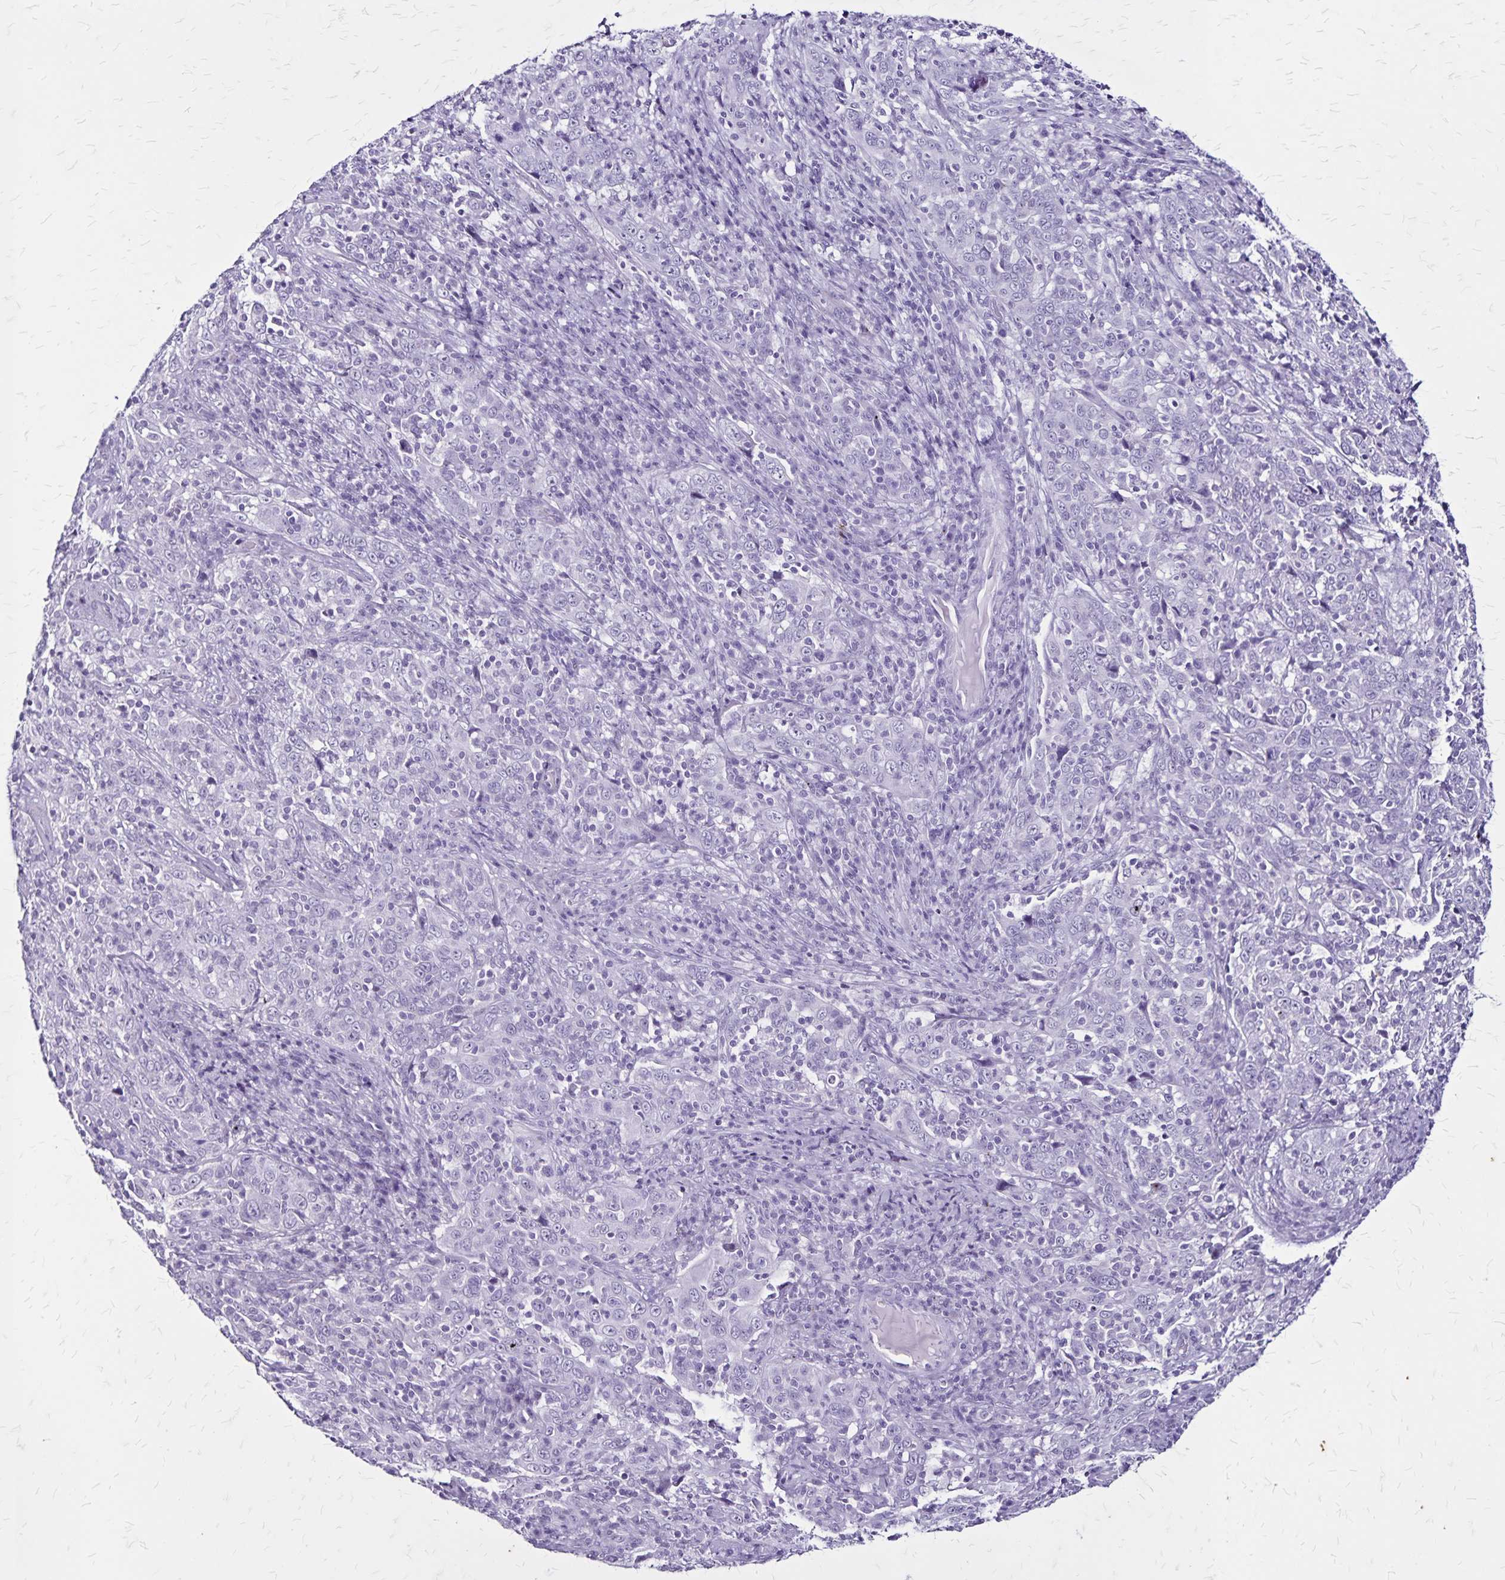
{"staining": {"intensity": "negative", "quantity": "none", "location": "none"}, "tissue": "cervical cancer", "cell_type": "Tumor cells", "image_type": "cancer", "snomed": [{"axis": "morphology", "description": "Squamous cell carcinoma, NOS"}, {"axis": "topography", "description": "Cervix"}], "caption": "Image shows no significant protein staining in tumor cells of cervical squamous cell carcinoma. (DAB (3,3'-diaminobenzidine) IHC visualized using brightfield microscopy, high magnification).", "gene": "KRT2", "patient": {"sex": "female", "age": 46}}